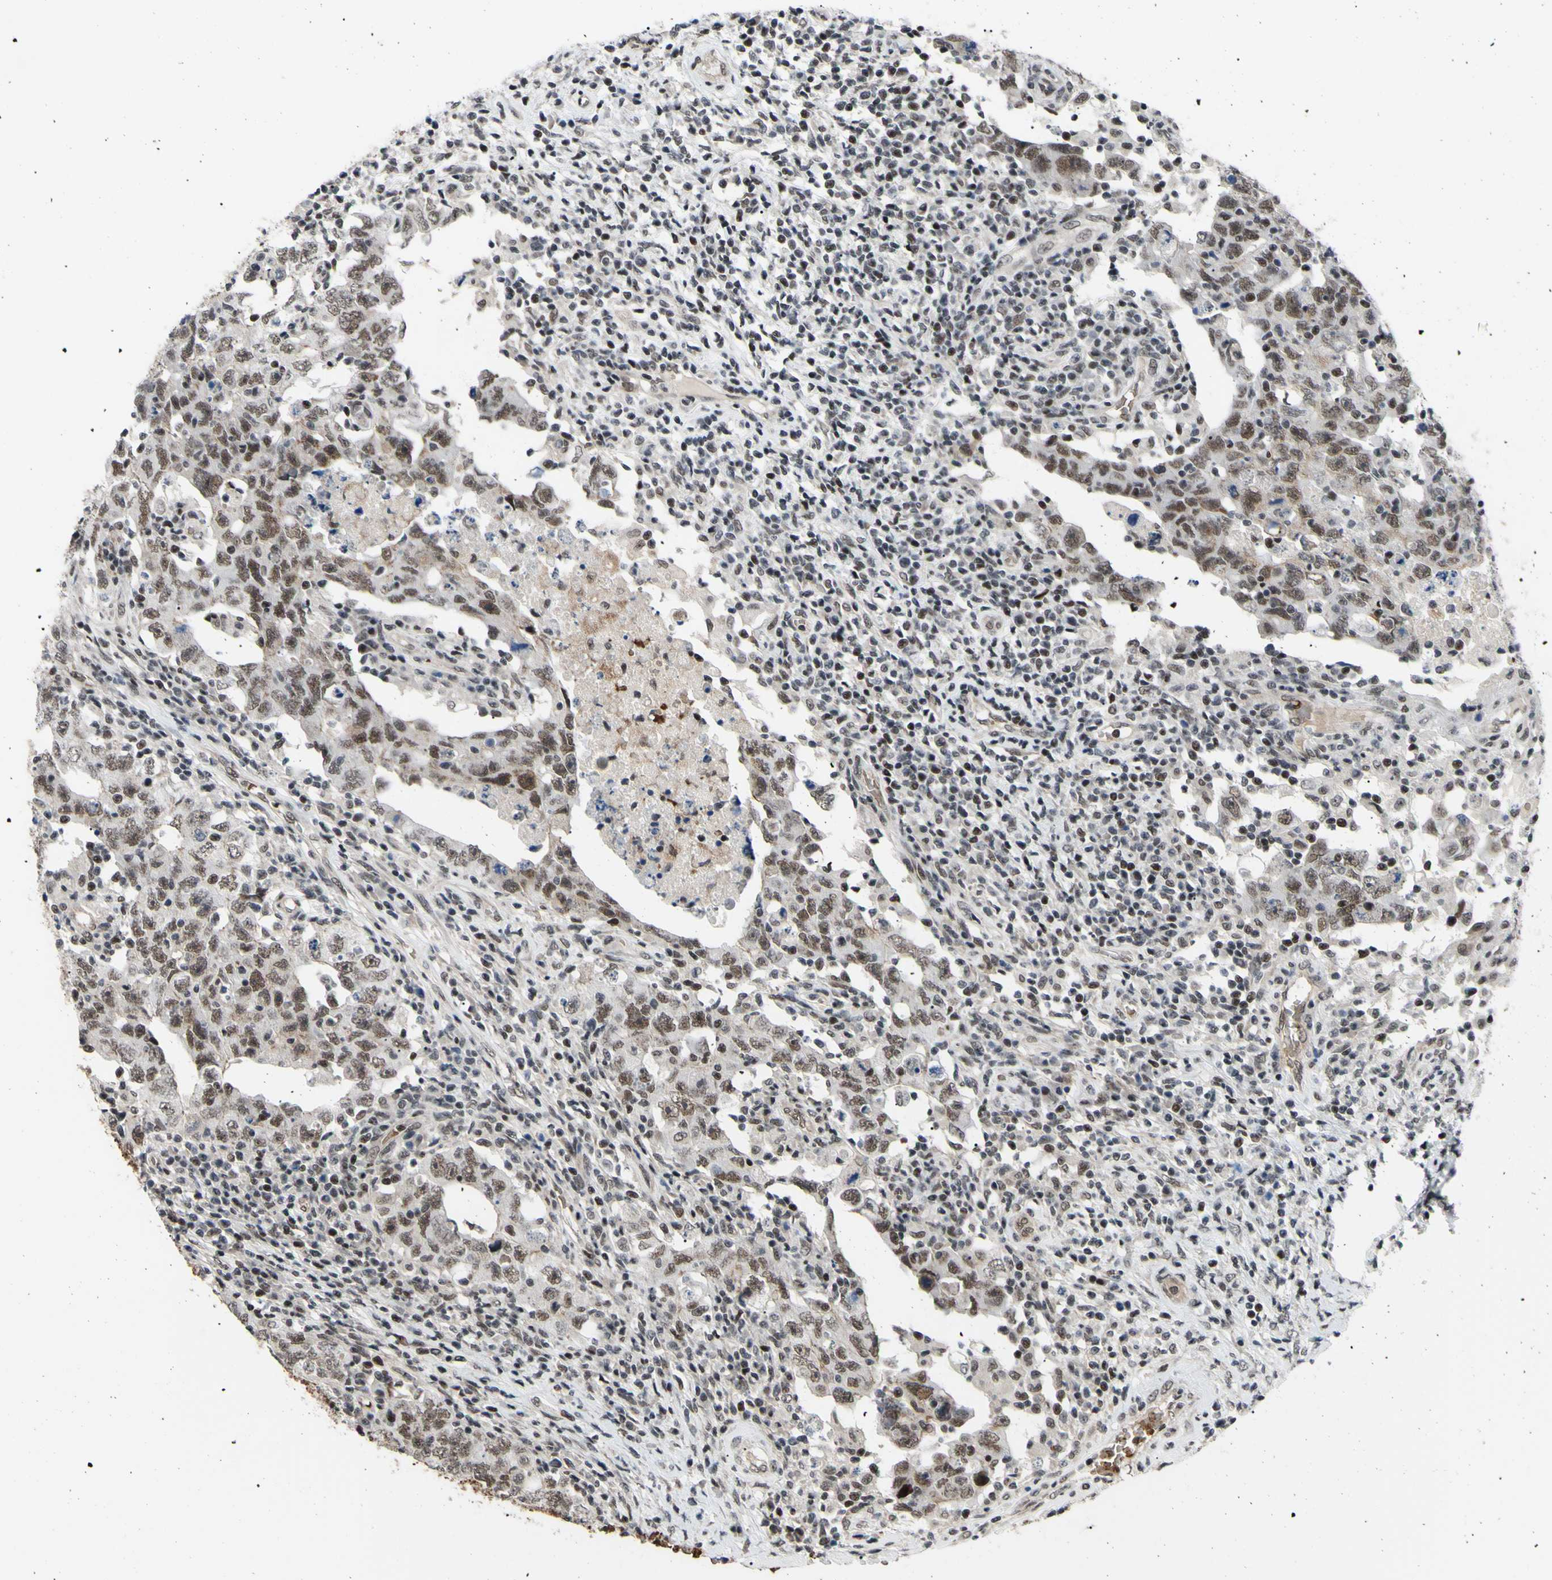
{"staining": {"intensity": "moderate", "quantity": ">75%", "location": "nuclear"}, "tissue": "testis cancer", "cell_type": "Tumor cells", "image_type": "cancer", "snomed": [{"axis": "morphology", "description": "Carcinoma, Embryonal, NOS"}, {"axis": "topography", "description": "Testis"}], "caption": "Immunohistochemistry photomicrograph of neoplastic tissue: human testis cancer (embryonal carcinoma) stained using IHC displays medium levels of moderate protein expression localized specifically in the nuclear of tumor cells, appearing as a nuclear brown color.", "gene": "THAP12", "patient": {"sex": "male", "age": 26}}